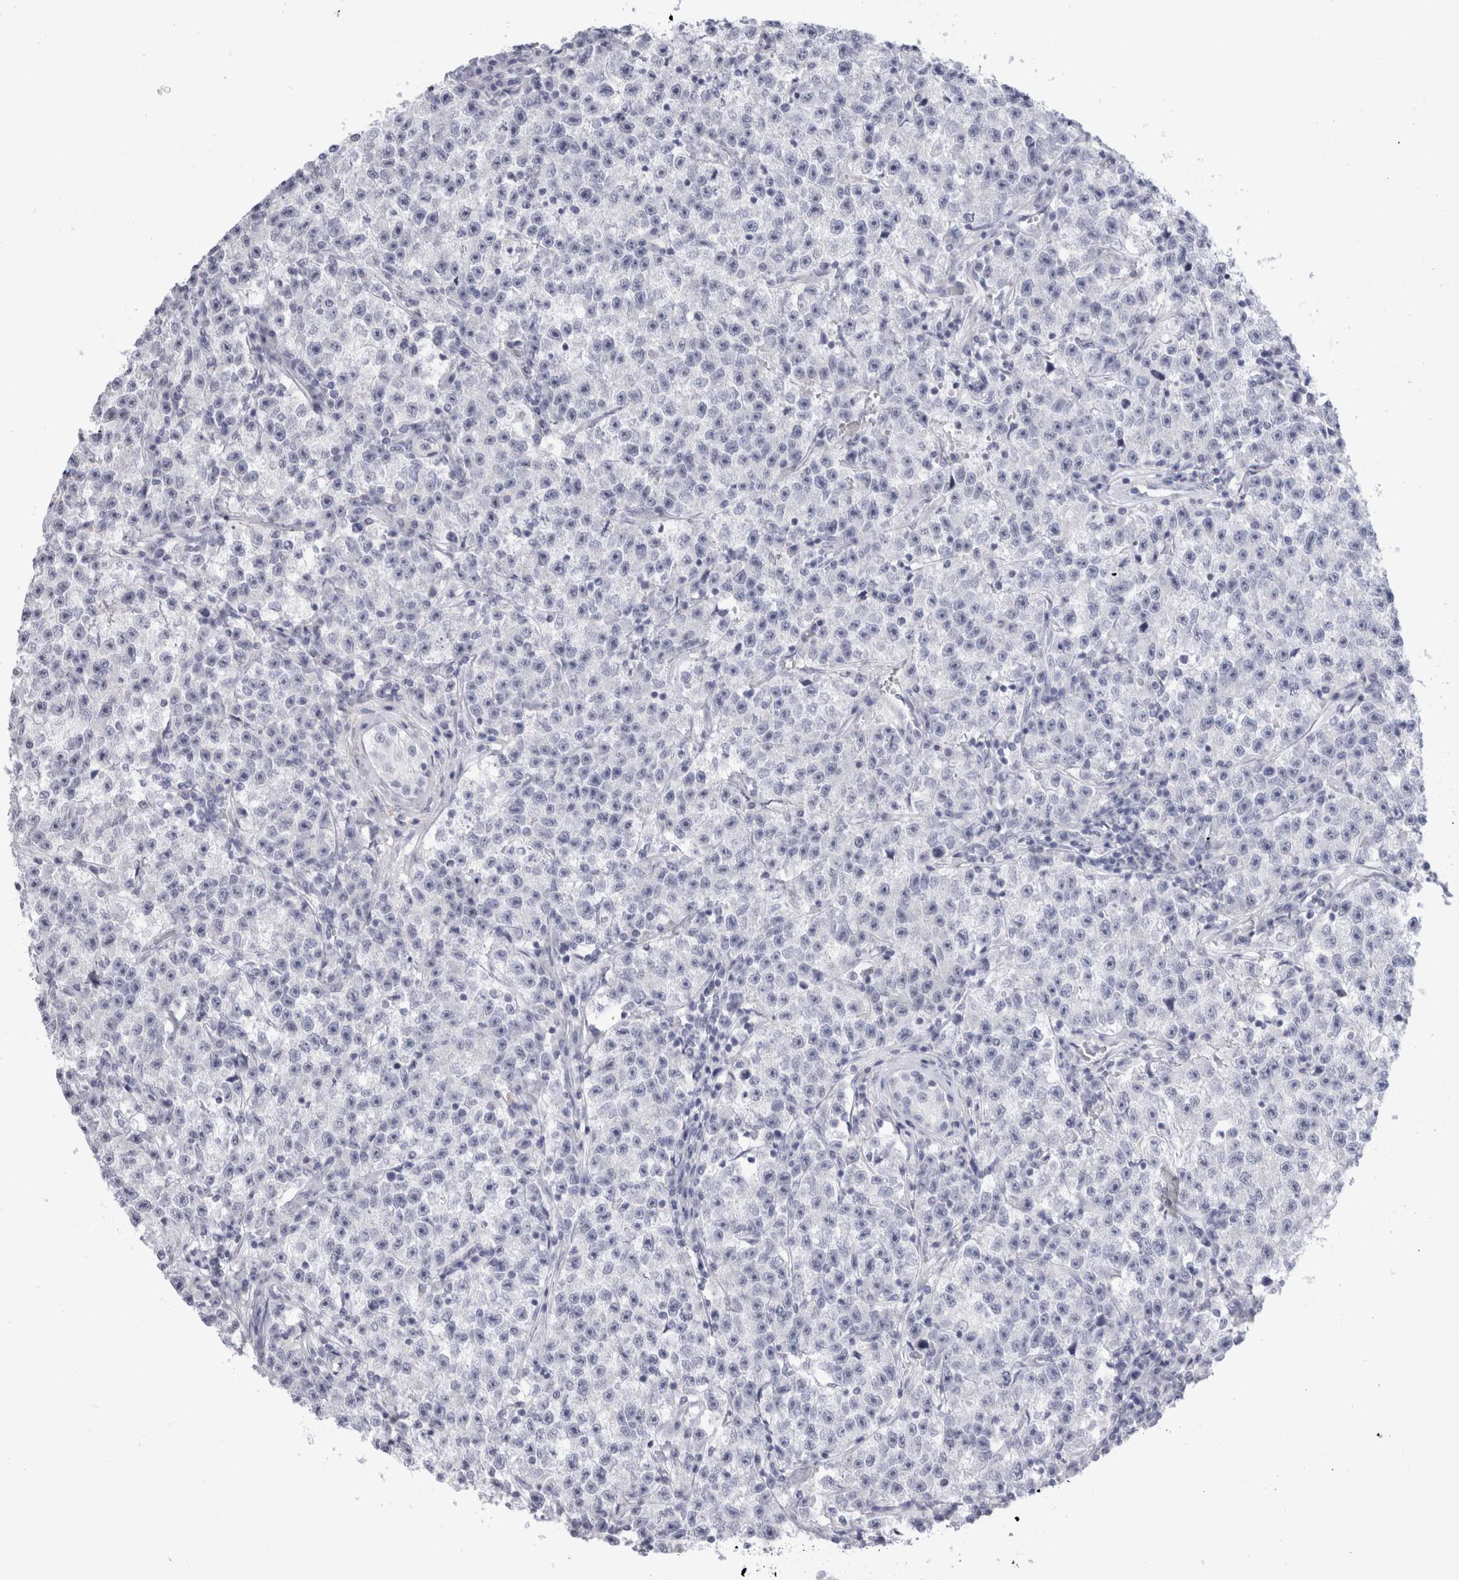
{"staining": {"intensity": "negative", "quantity": "none", "location": "none"}, "tissue": "testis cancer", "cell_type": "Tumor cells", "image_type": "cancer", "snomed": [{"axis": "morphology", "description": "Seminoma, NOS"}, {"axis": "topography", "description": "Testis"}], "caption": "This is an immunohistochemistry histopathology image of testis cancer (seminoma). There is no staining in tumor cells.", "gene": "MUC15", "patient": {"sex": "male", "age": 22}}